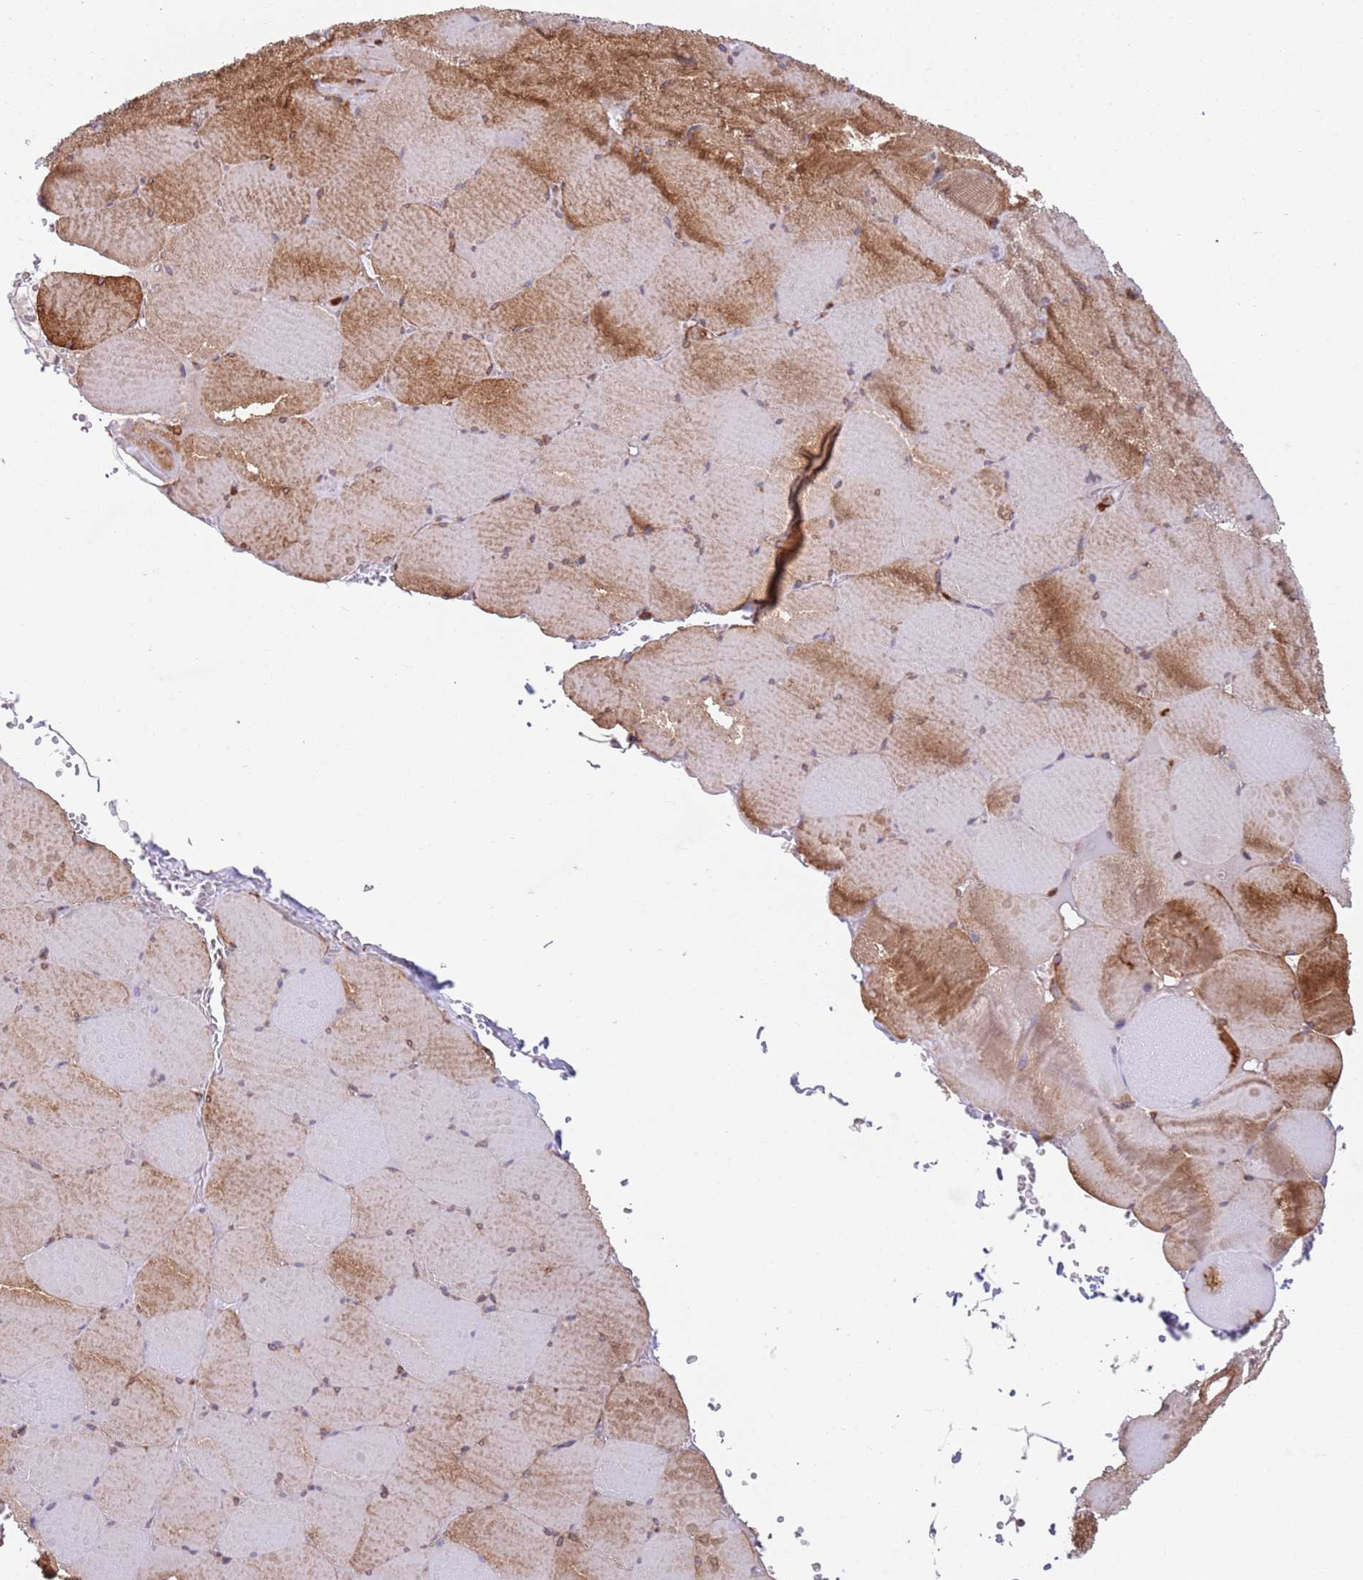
{"staining": {"intensity": "strong", "quantity": "25%-75%", "location": "cytoplasmic/membranous"}, "tissue": "skeletal muscle", "cell_type": "Myocytes", "image_type": "normal", "snomed": [{"axis": "morphology", "description": "Normal tissue, NOS"}, {"axis": "topography", "description": "Skeletal muscle"}, {"axis": "topography", "description": "Head-Neck"}], "caption": "Immunohistochemistry (DAB) staining of benign human skeletal muscle demonstrates strong cytoplasmic/membranous protein expression in approximately 25%-75% of myocytes. Nuclei are stained in blue.", "gene": "ZMYM5", "patient": {"sex": "male", "age": 66}}